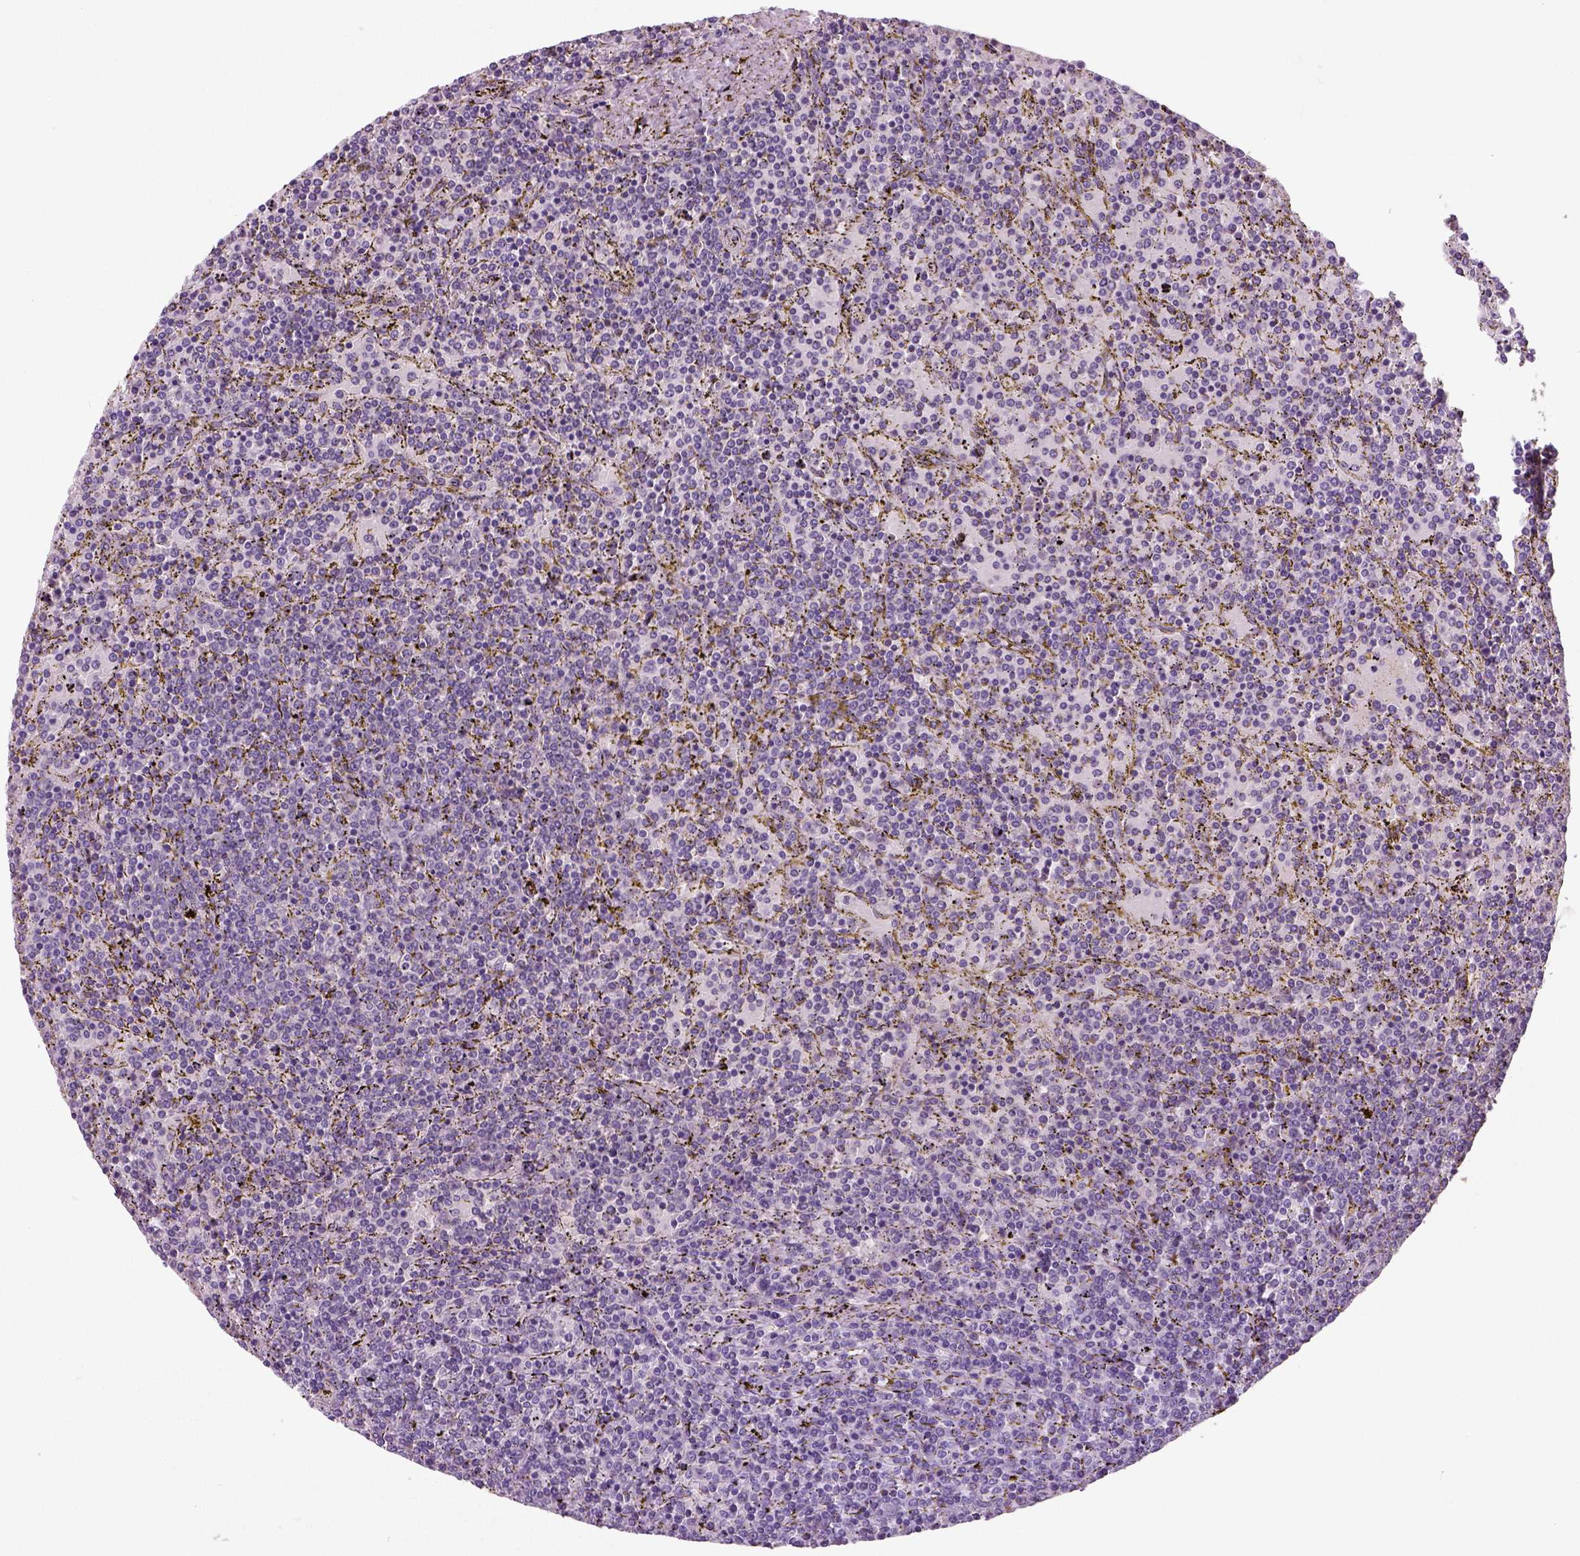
{"staining": {"intensity": "negative", "quantity": "none", "location": "none"}, "tissue": "lymphoma", "cell_type": "Tumor cells", "image_type": "cancer", "snomed": [{"axis": "morphology", "description": "Malignant lymphoma, non-Hodgkin's type, Low grade"}, {"axis": "topography", "description": "Spleen"}], "caption": "Histopathology image shows no significant protein expression in tumor cells of lymphoma.", "gene": "NECAB1", "patient": {"sex": "female", "age": 77}}